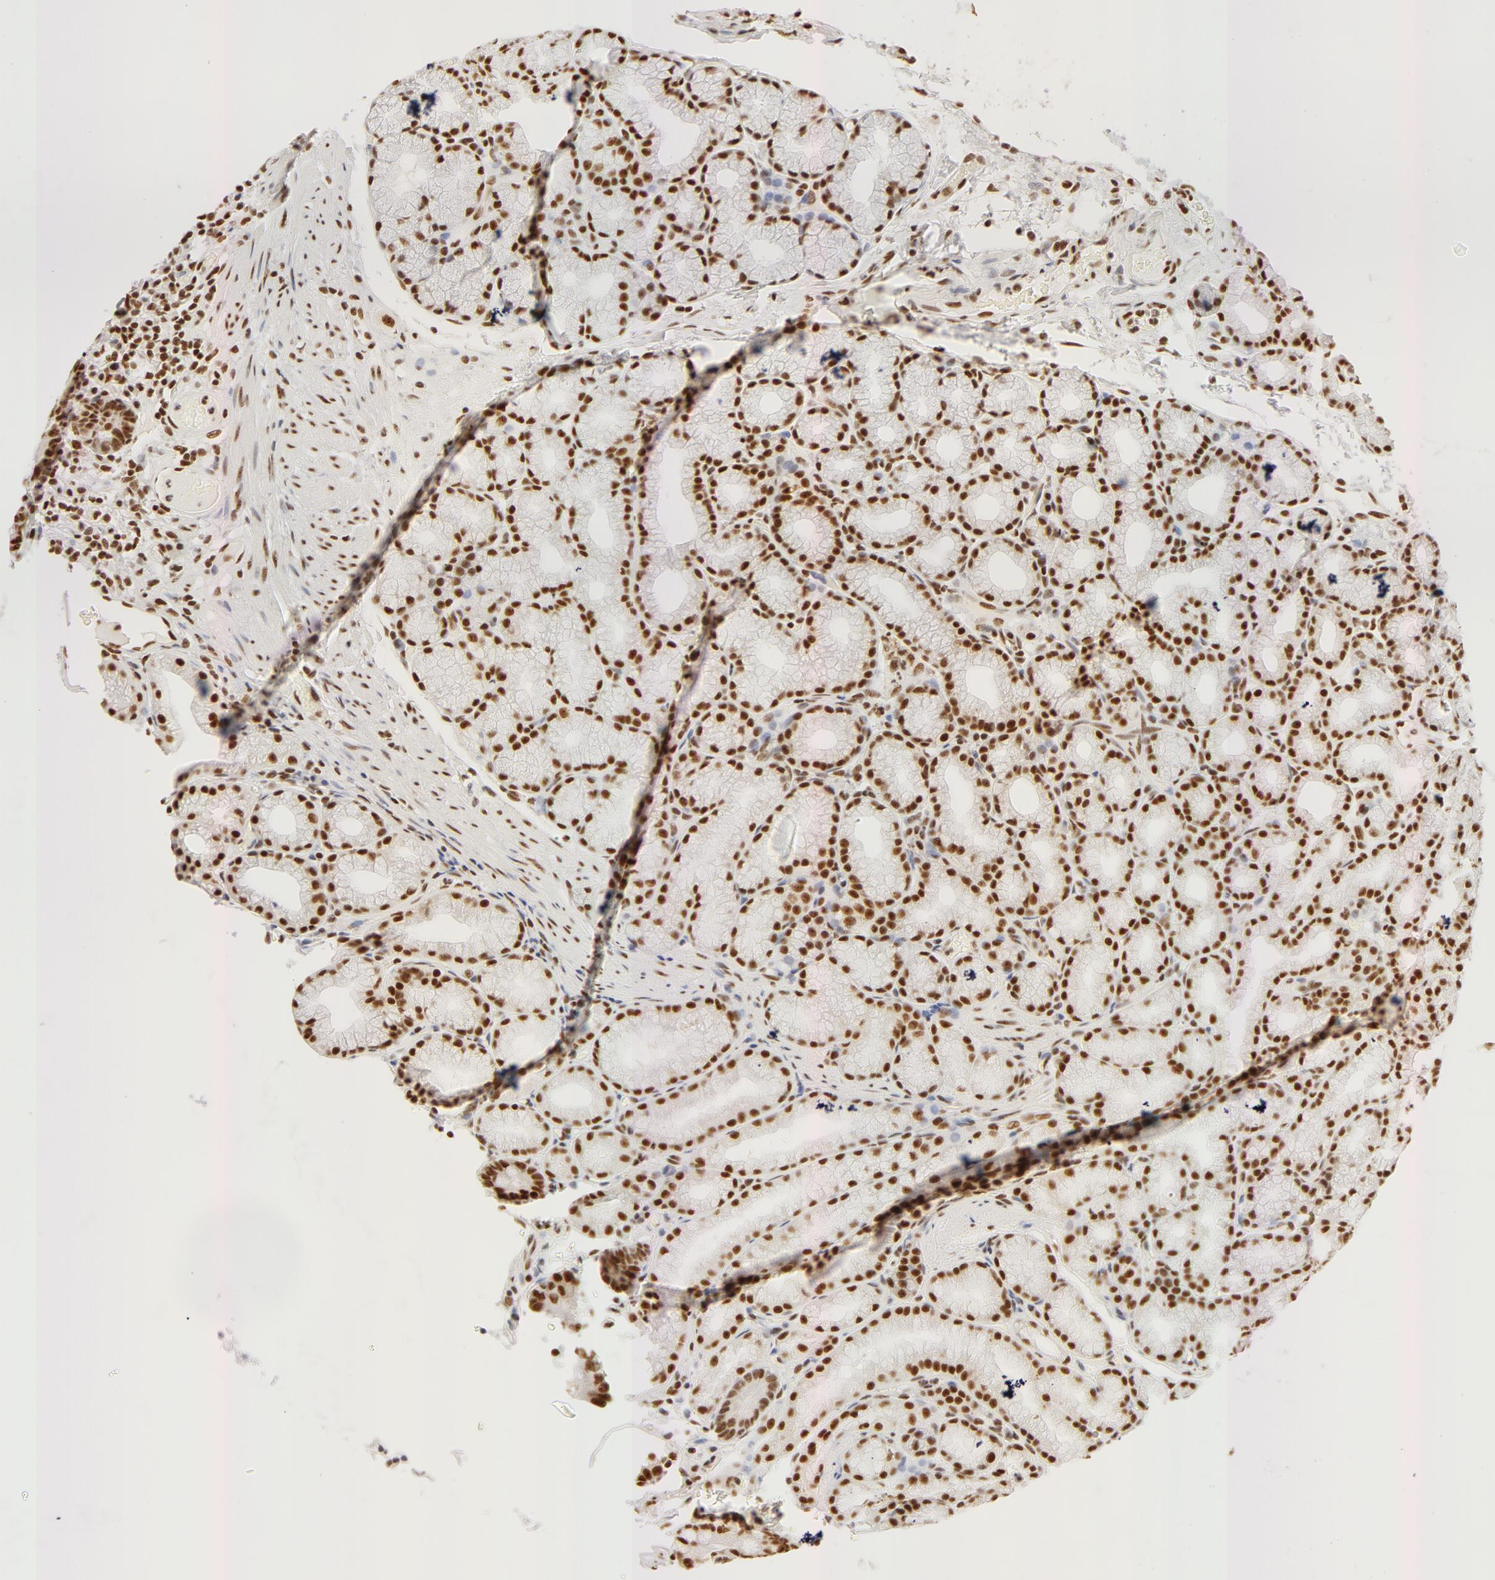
{"staining": {"intensity": "strong", "quantity": ">75%", "location": "nuclear"}, "tissue": "duodenum", "cell_type": "Glandular cells", "image_type": "normal", "snomed": [{"axis": "morphology", "description": "Normal tissue, NOS"}, {"axis": "topography", "description": "Duodenum"}], "caption": "Immunohistochemistry (DAB (3,3'-diaminobenzidine)) staining of benign human duodenum shows strong nuclear protein expression in about >75% of glandular cells.", "gene": "RBM39", "patient": {"sex": "female", "age": 48}}